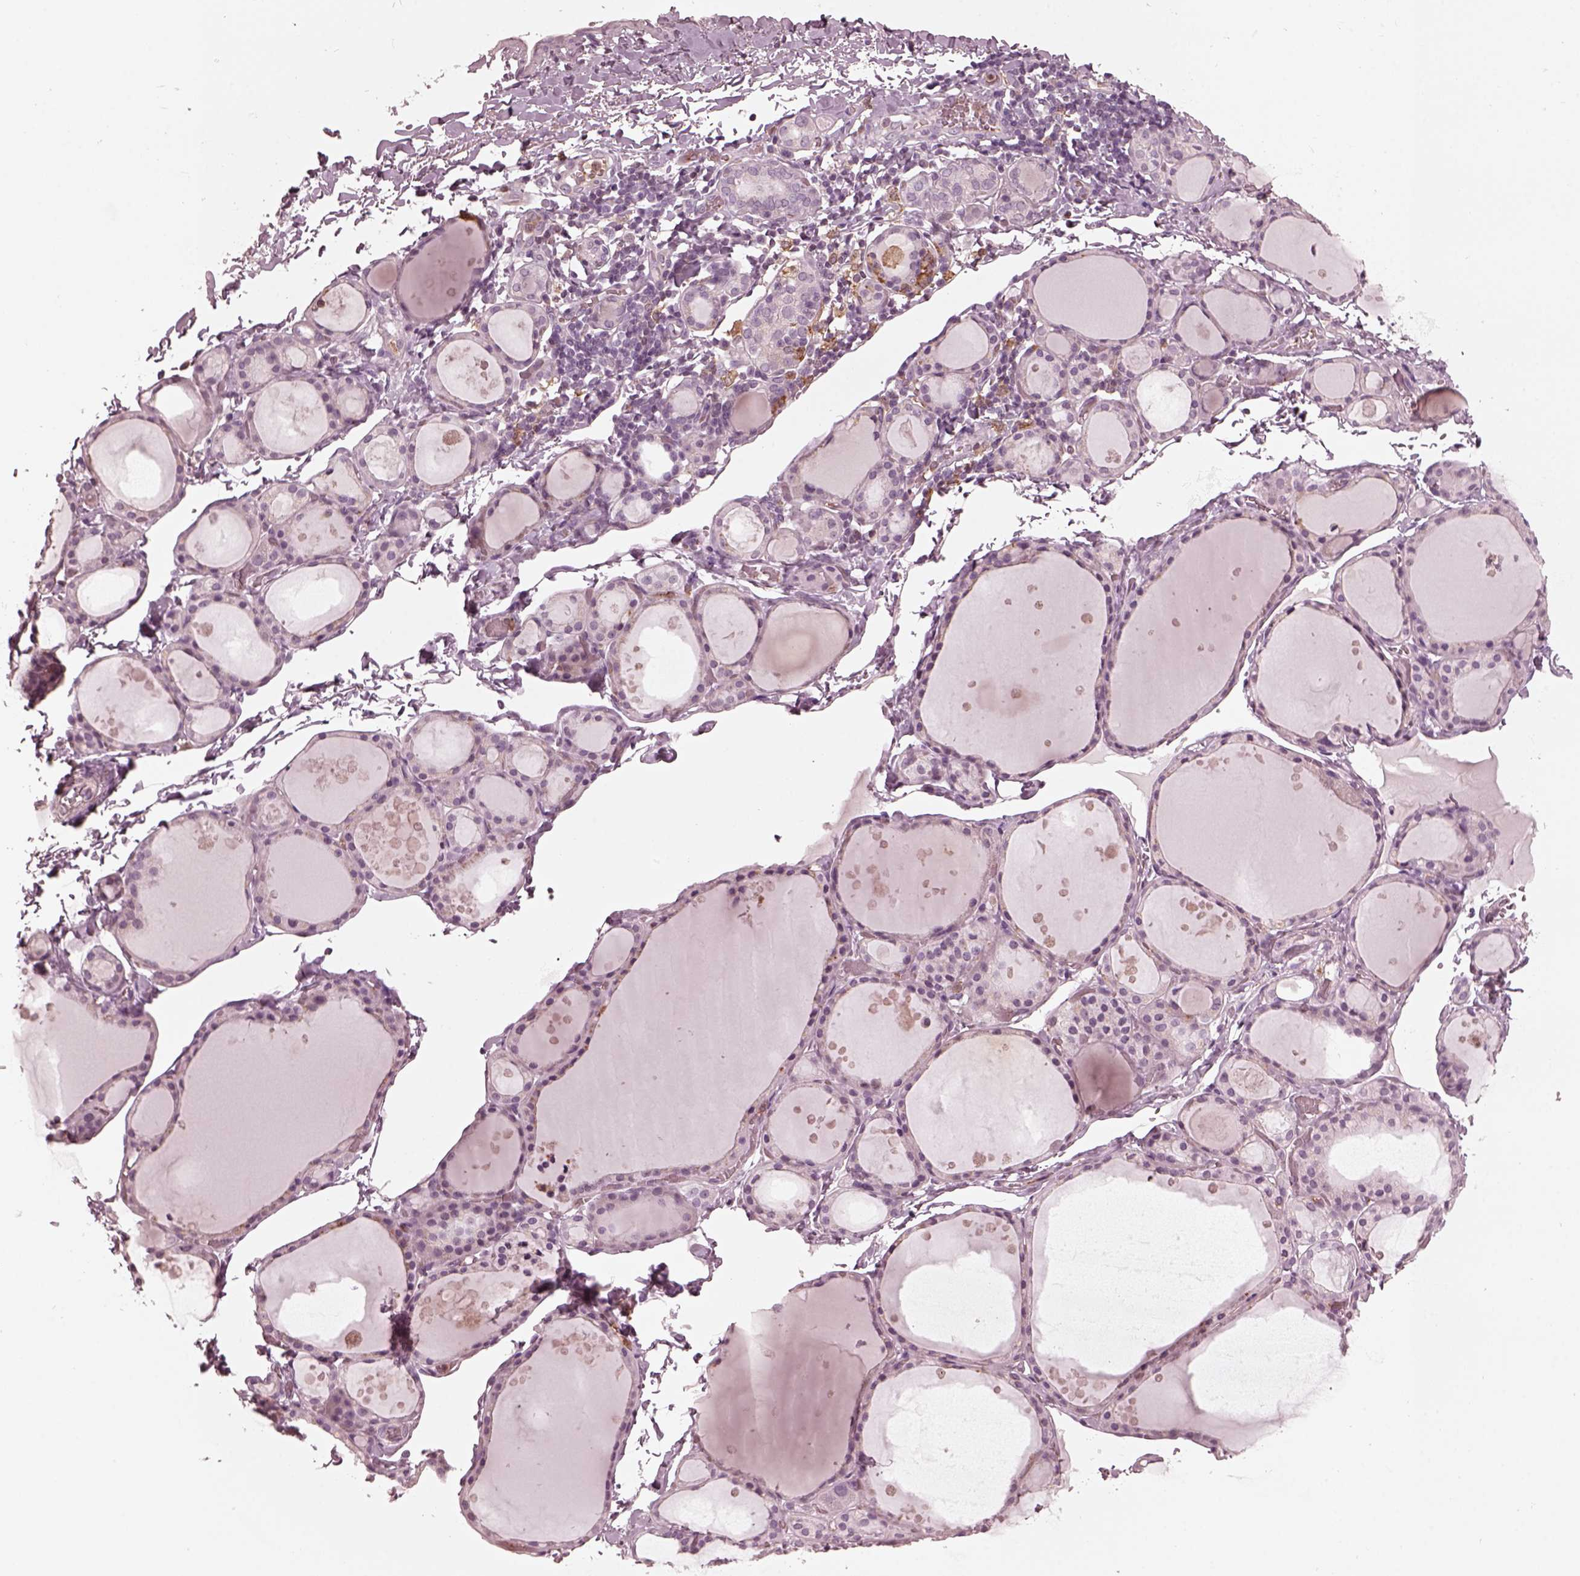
{"staining": {"intensity": "negative", "quantity": "none", "location": "none"}, "tissue": "thyroid gland", "cell_type": "Glandular cells", "image_type": "normal", "snomed": [{"axis": "morphology", "description": "Normal tissue, NOS"}, {"axis": "topography", "description": "Thyroid gland"}], "caption": "IHC of unremarkable thyroid gland displays no staining in glandular cells.", "gene": "PSTPIP2", "patient": {"sex": "male", "age": 68}}